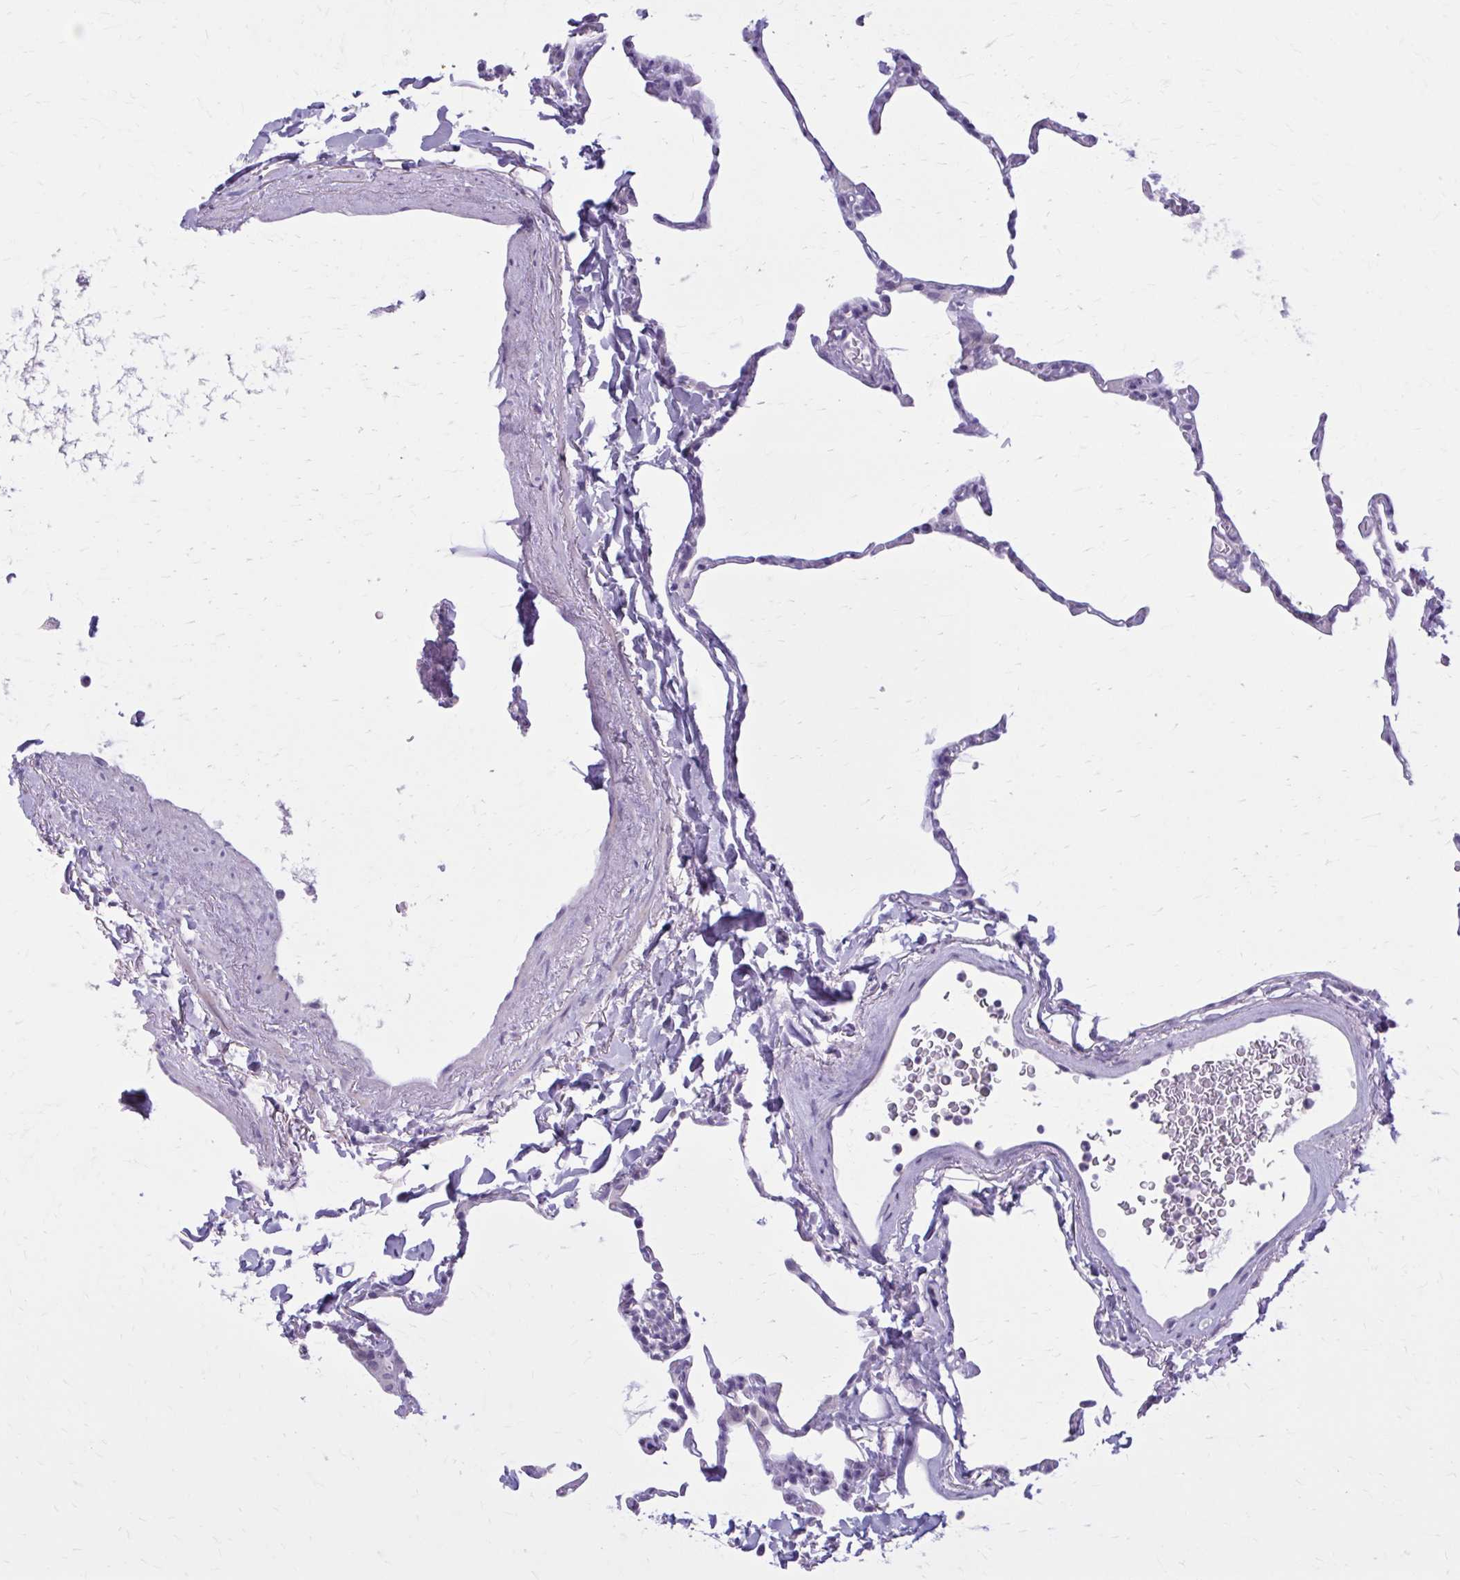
{"staining": {"intensity": "negative", "quantity": "none", "location": "none"}, "tissue": "lung", "cell_type": "Alveolar cells", "image_type": "normal", "snomed": [{"axis": "morphology", "description": "Normal tissue, NOS"}, {"axis": "topography", "description": "Lung"}], "caption": "DAB immunohistochemical staining of unremarkable human lung reveals no significant positivity in alveolar cells.", "gene": "OR4B1", "patient": {"sex": "male", "age": 65}}